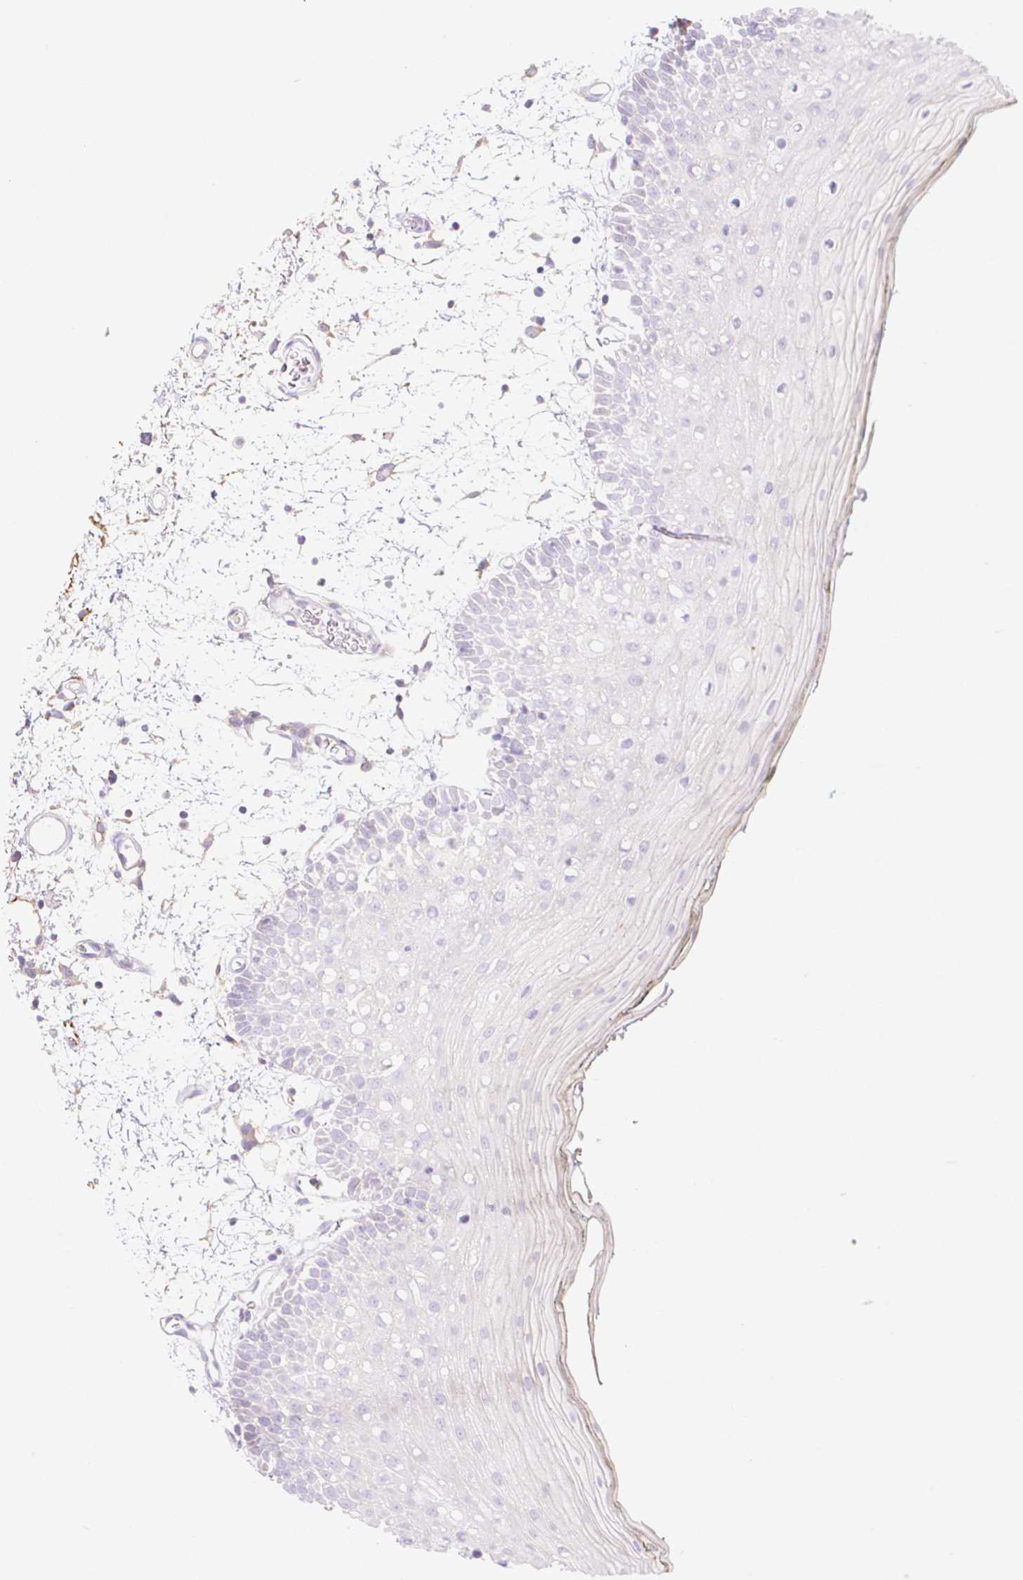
{"staining": {"intensity": "negative", "quantity": "none", "location": "none"}, "tissue": "oral mucosa", "cell_type": "Squamous epithelial cells", "image_type": "normal", "snomed": [{"axis": "morphology", "description": "Normal tissue, NOS"}, {"axis": "topography", "description": "Oral tissue"}, {"axis": "topography", "description": "Tounge, NOS"}], "caption": "Benign oral mucosa was stained to show a protein in brown. There is no significant staining in squamous epithelial cells. Nuclei are stained in blue.", "gene": "LYVE1", "patient": {"sex": "female", "age": 81}}